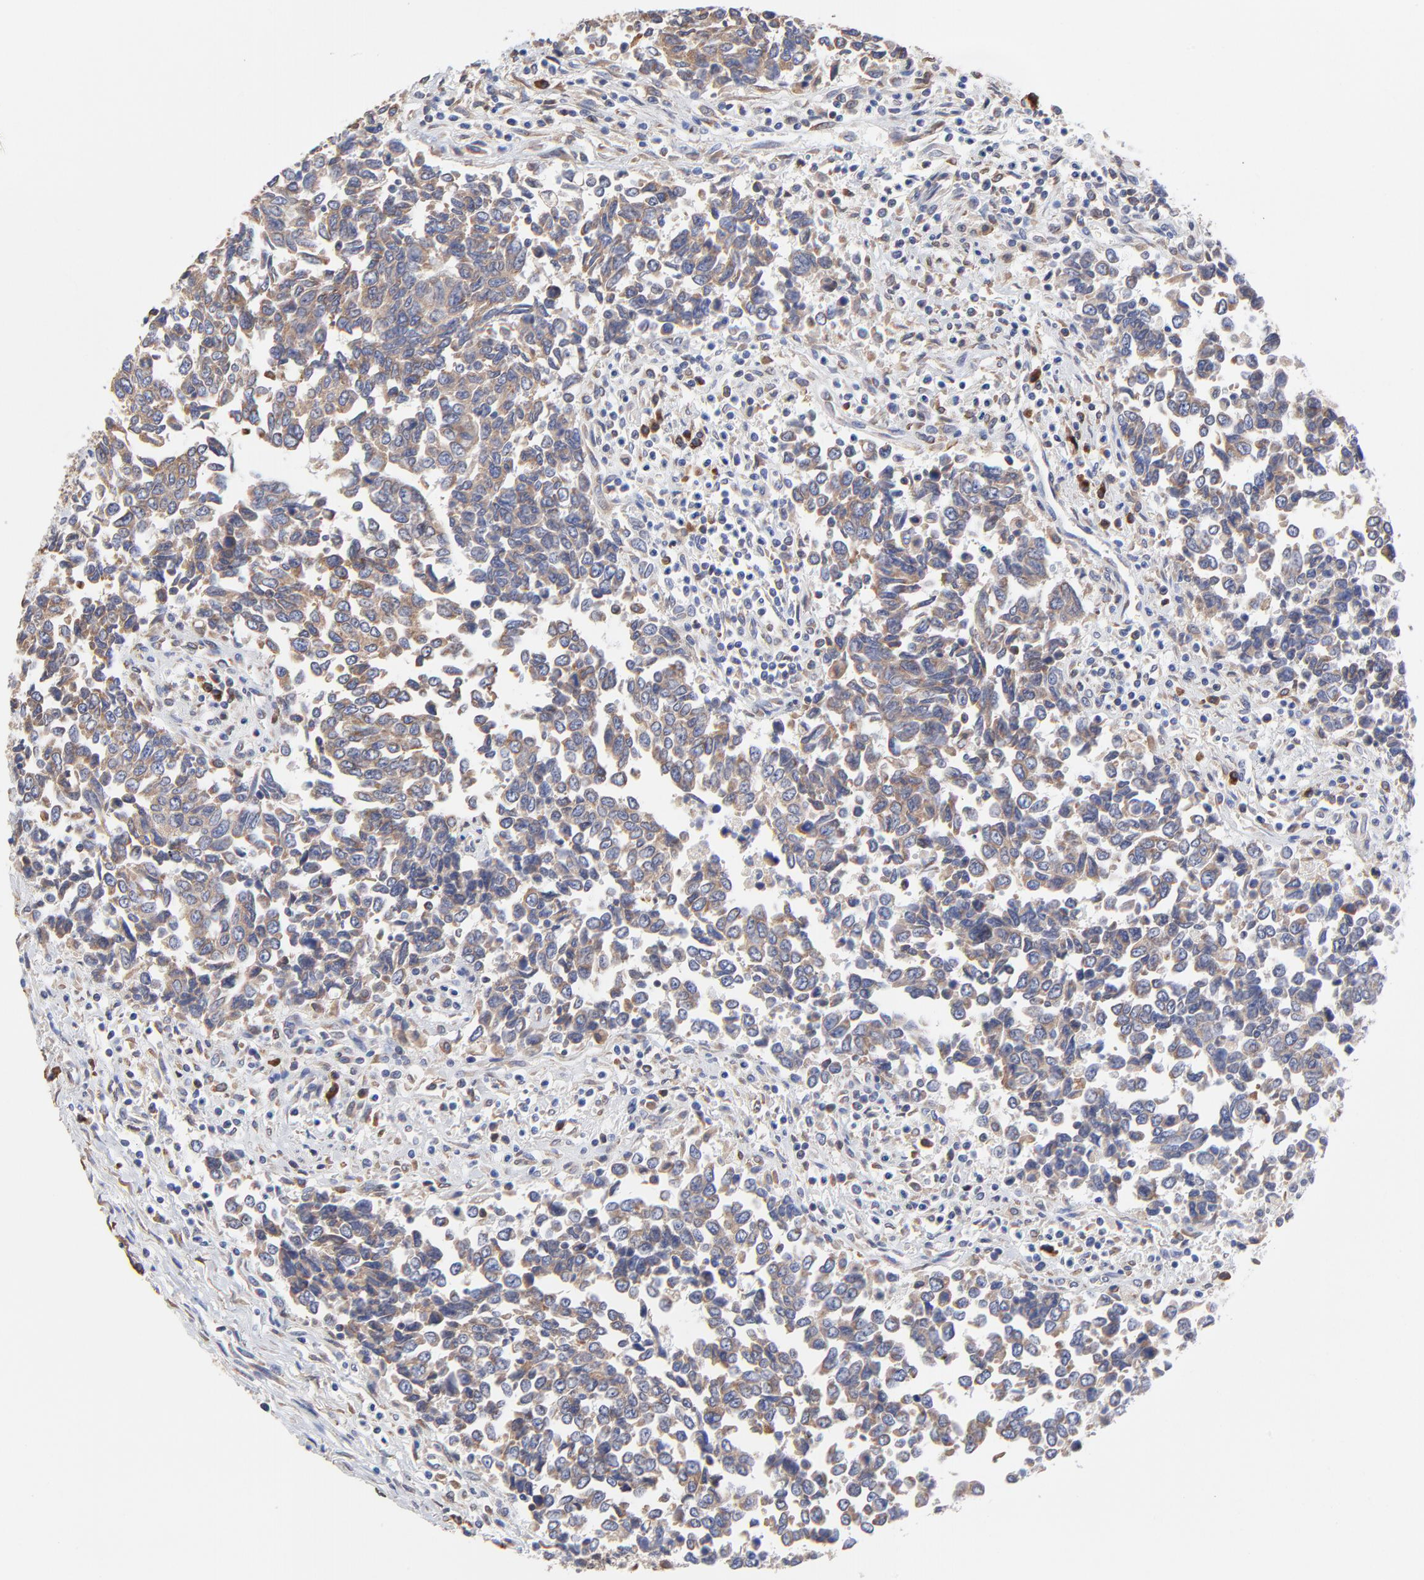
{"staining": {"intensity": "weak", "quantity": ">75%", "location": "cytoplasmic/membranous"}, "tissue": "urothelial cancer", "cell_type": "Tumor cells", "image_type": "cancer", "snomed": [{"axis": "morphology", "description": "Urothelial carcinoma, High grade"}, {"axis": "topography", "description": "Urinary bladder"}], "caption": "High-grade urothelial carcinoma stained with DAB immunohistochemistry displays low levels of weak cytoplasmic/membranous positivity in about >75% of tumor cells. (brown staining indicates protein expression, while blue staining denotes nuclei).", "gene": "LMAN1", "patient": {"sex": "male", "age": 86}}